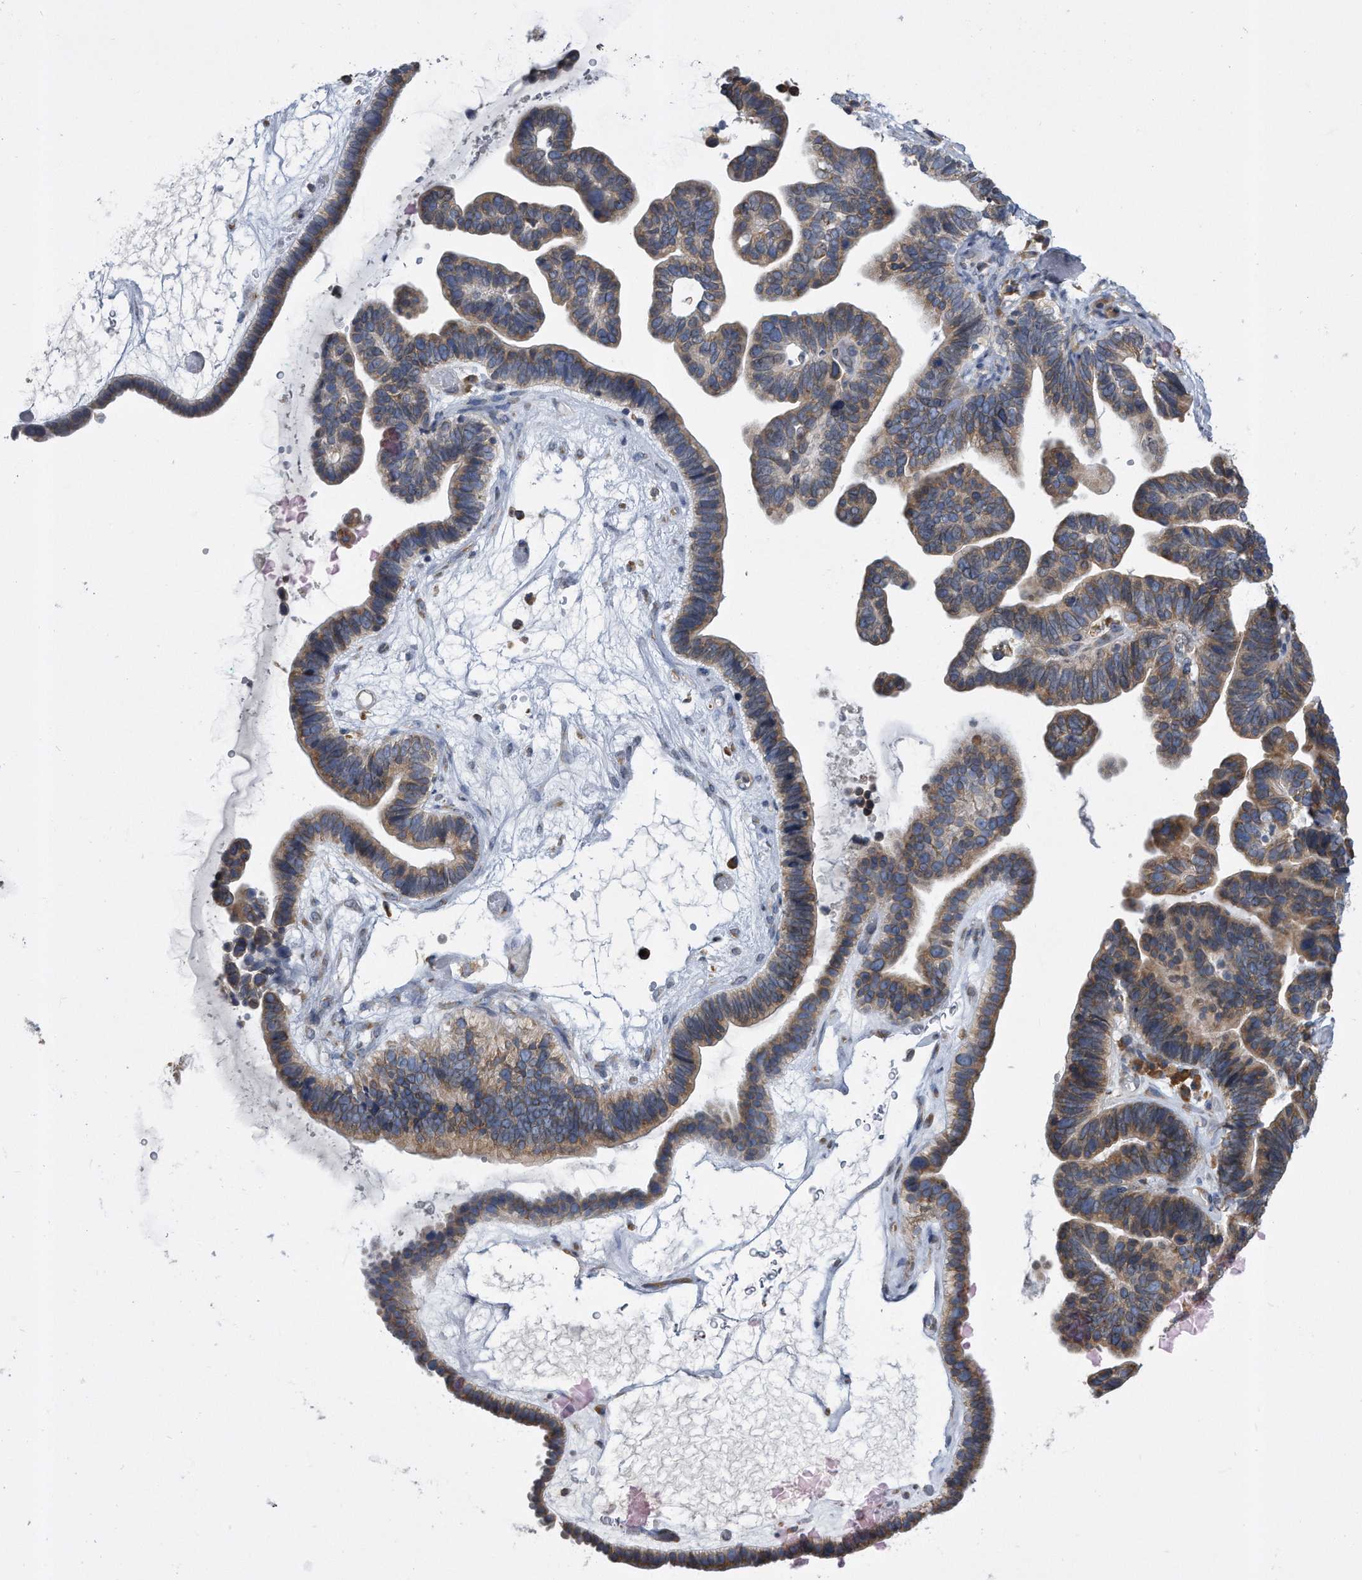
{"staining": {"intensity": "moderate", "quantity": ">75%", "location": "cytoplasmic/membranous"}, "tissue": "ovarian cancer", "cell_type": "Tumor cells", "image_type": "cancer", "snomed": [{"axis": "morphology", "description": "Cystadenocarcinoma, serous, NOS"}, {"axis": "topography", "description": "Ovary"}], "caption": "A medium amount of moderate cytoplasmic/membranous staining is appreciated in about >75% of tumor cells in ovarian cancer (serous cystadenocarcinoma) tissue.", "gene": "CCDC47", "patient": {"sex": "female", "age": 56}}